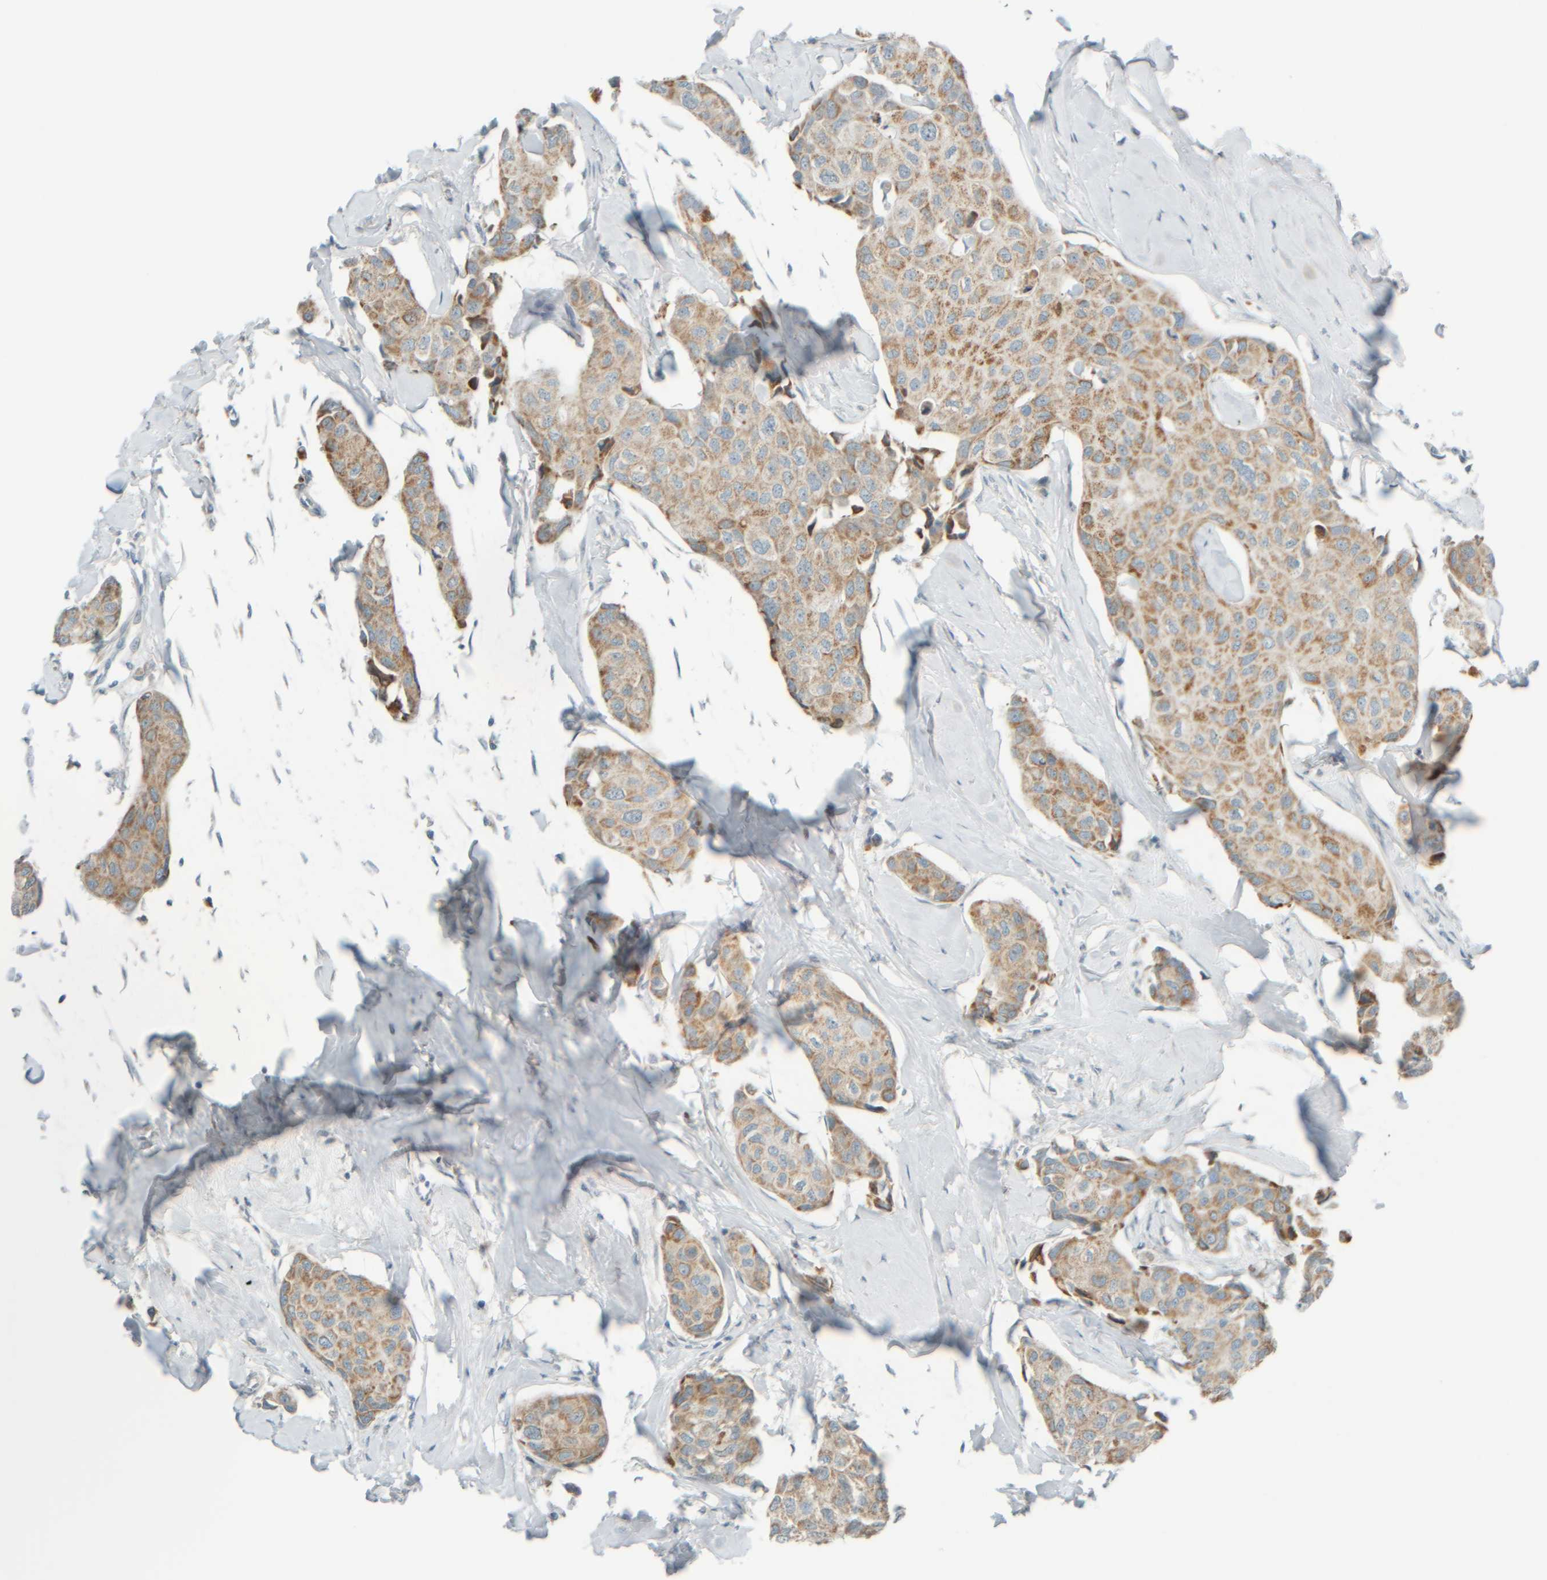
{"staining": {"intensity": "moderate", "quantity": ">75%", "location": "cytoplasmic/membranous"}, "tissue": "breast cancer", "cell_type": "Tumor cells", "image_type": "cancer", "snomed": [{"axis": "morphology", "description": "Duct carcinoma"}, {"axis": "topography", "description": "Breast"}], "caption": "DAB (3,3'-diaminobenzidine) immunohistochemical staining of breast cancer exhibits moderate cytoplasmic/membranous protein staining in about >75% of tumor cells. Using DAB (brown) and hematoxylin (blue) stains, captured at high magnification using brightfield microscopy.", "gene": "PTGES3L-AARSD1", "patient": {"sex": "female", "age": 80}}